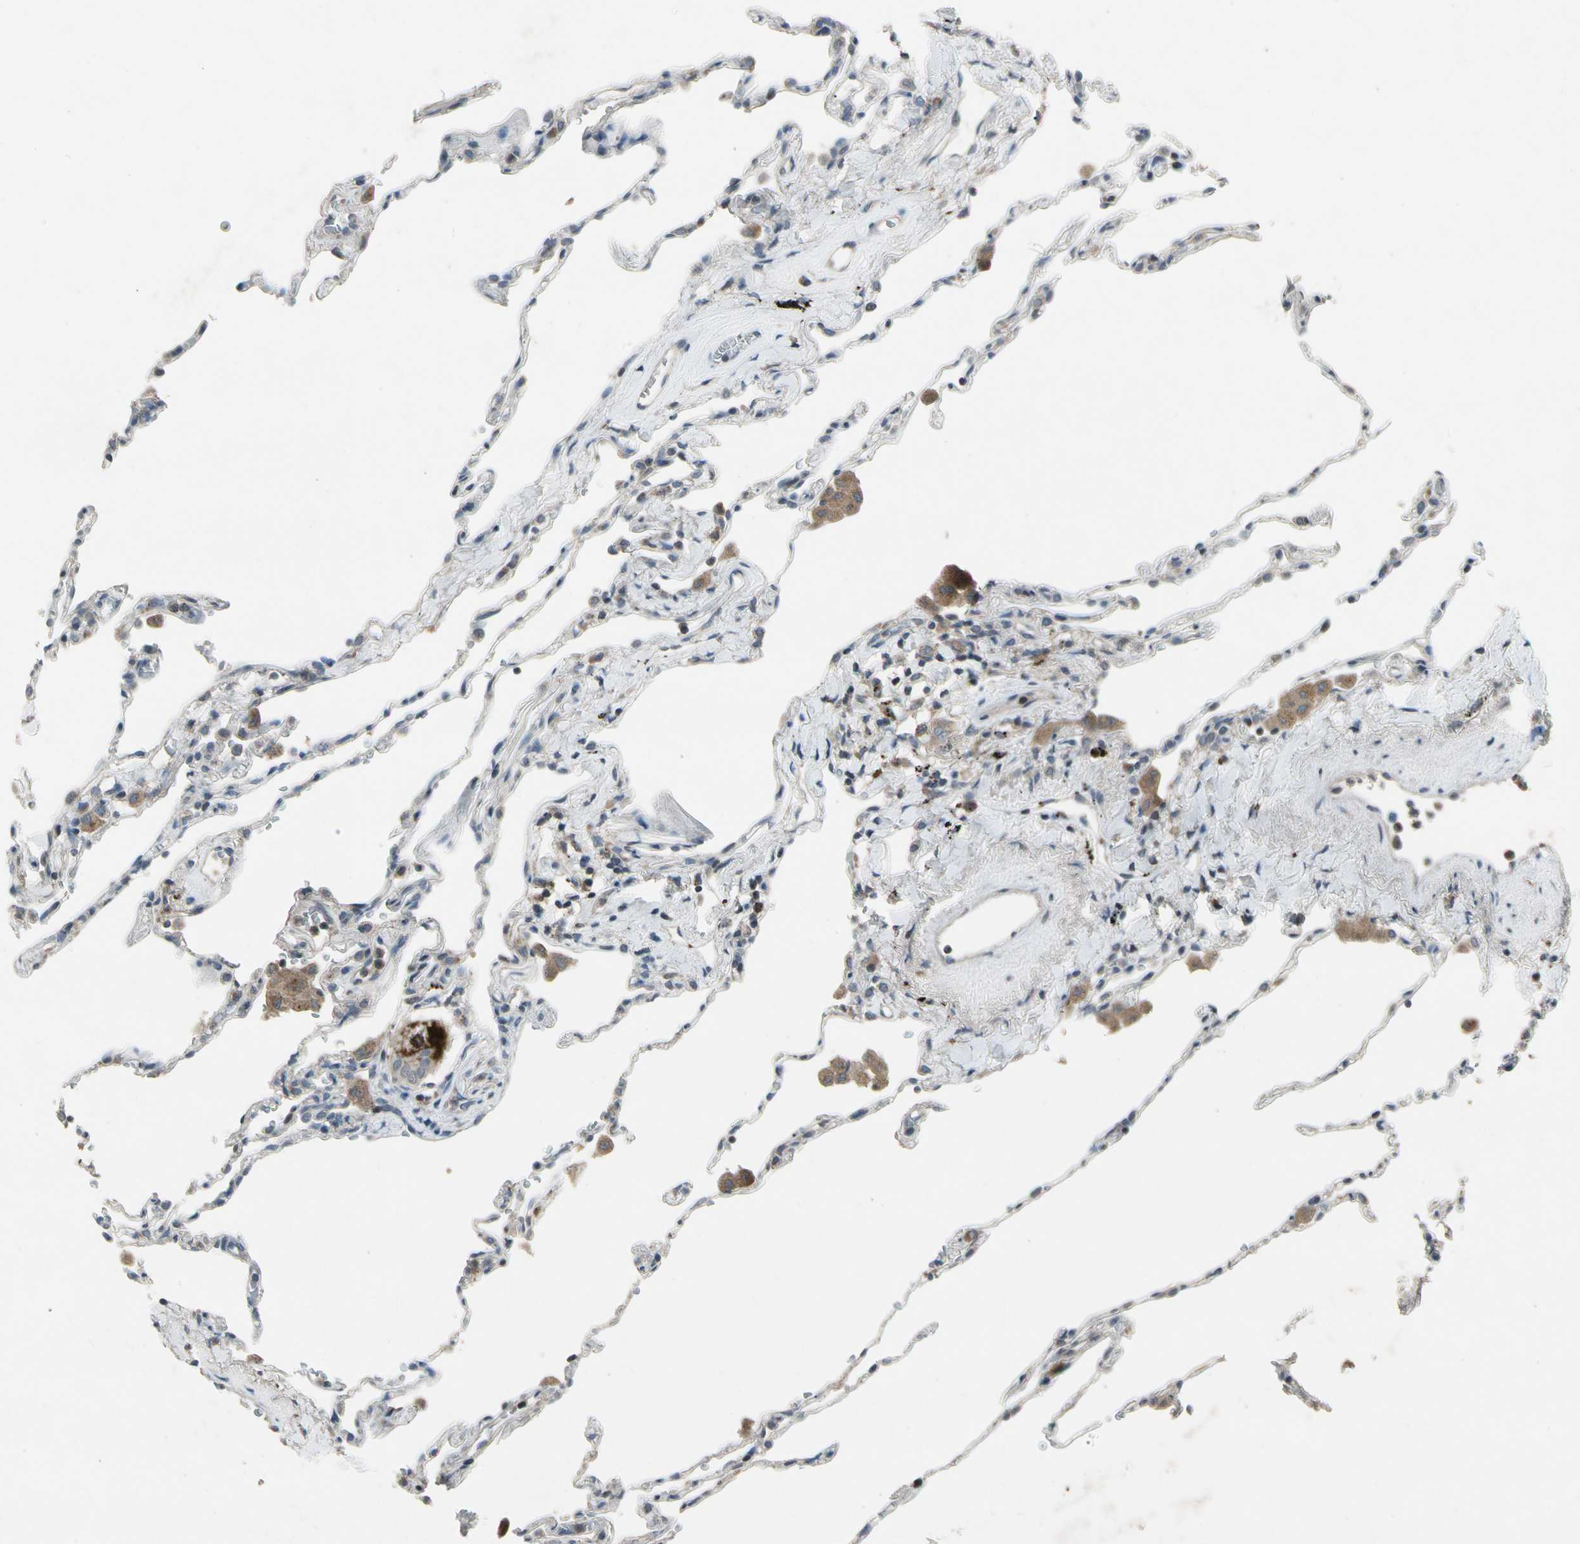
{"staining": {"intensity": "weak", "quantity": "<25%", "location": "cytoplasmic/membranous"}, "tissue": "lung", "cell_type": "Alveolar cells", "image_type": "normal", "snomed": [{"axis": "morphology", "description": "Normal tissue, NOS"}, {"axis": "topography", "description": "Lung"}], "caption": "Lung was stained to show a protein in brown. There is no significant staining in alveolar cells. The staining is performed using DAB brown chromogen with nuclei counter-stained in using hematoxylin.", "gene": "NMI", "patient": {"sex": "male", "age": 59}}